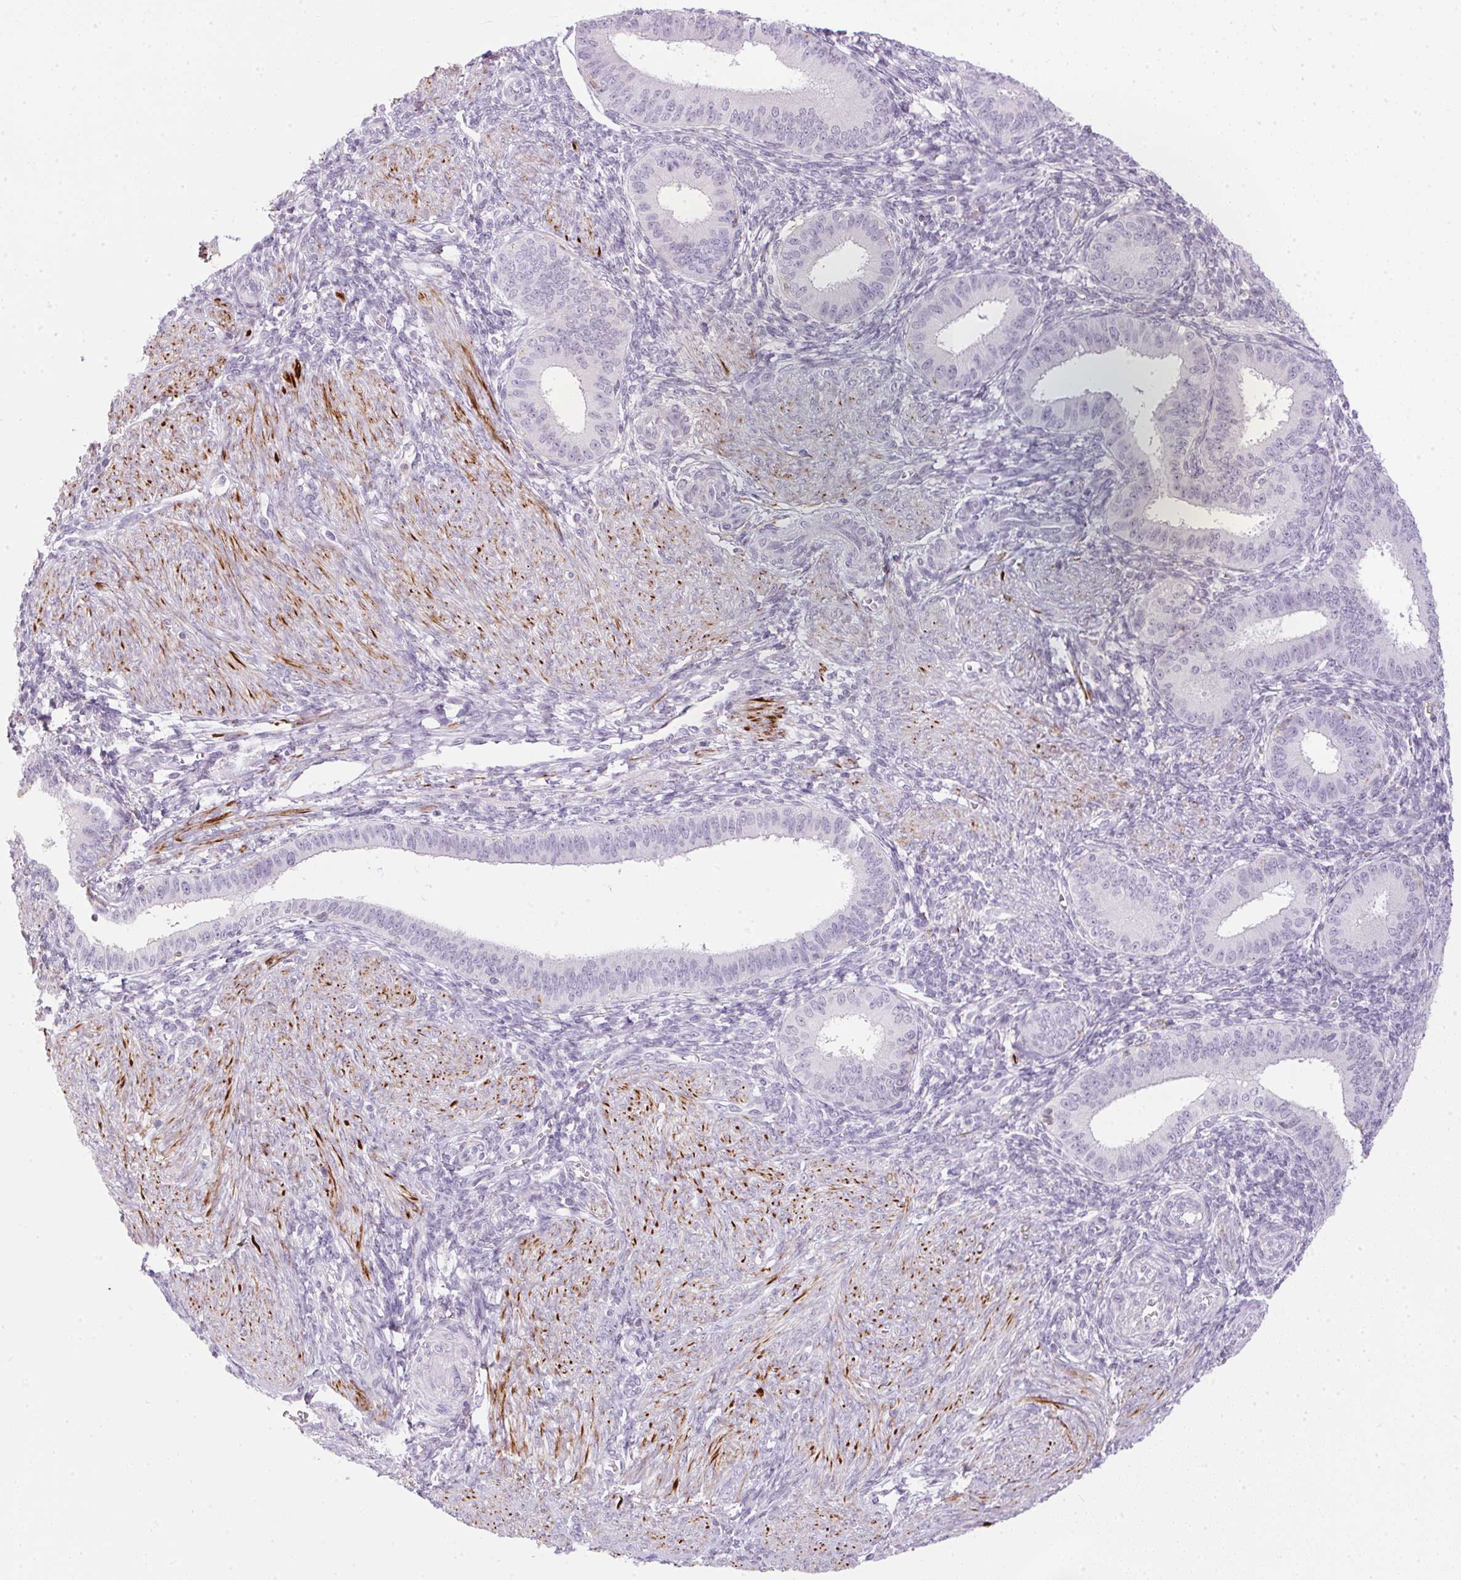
{"staining": {"intensity": "negative", "quantity": "none", "location": "none"}, "tissue": "endometrium", "cell_type": "Cells in endometrial stroma", "image_type": "normal", "snomed": [{"axis": "morphology", "description": "Normal tissue, NOS"}, {"axis": "topography", "description": "Endometrium"}], "caption": "Immunohistochemistry (IHC) of unremarkable human endometrium exhibits no expression in cells in endometrial stroma.", "gene": "ECPAS", "patient": {"sex": "female", "age": 39}}